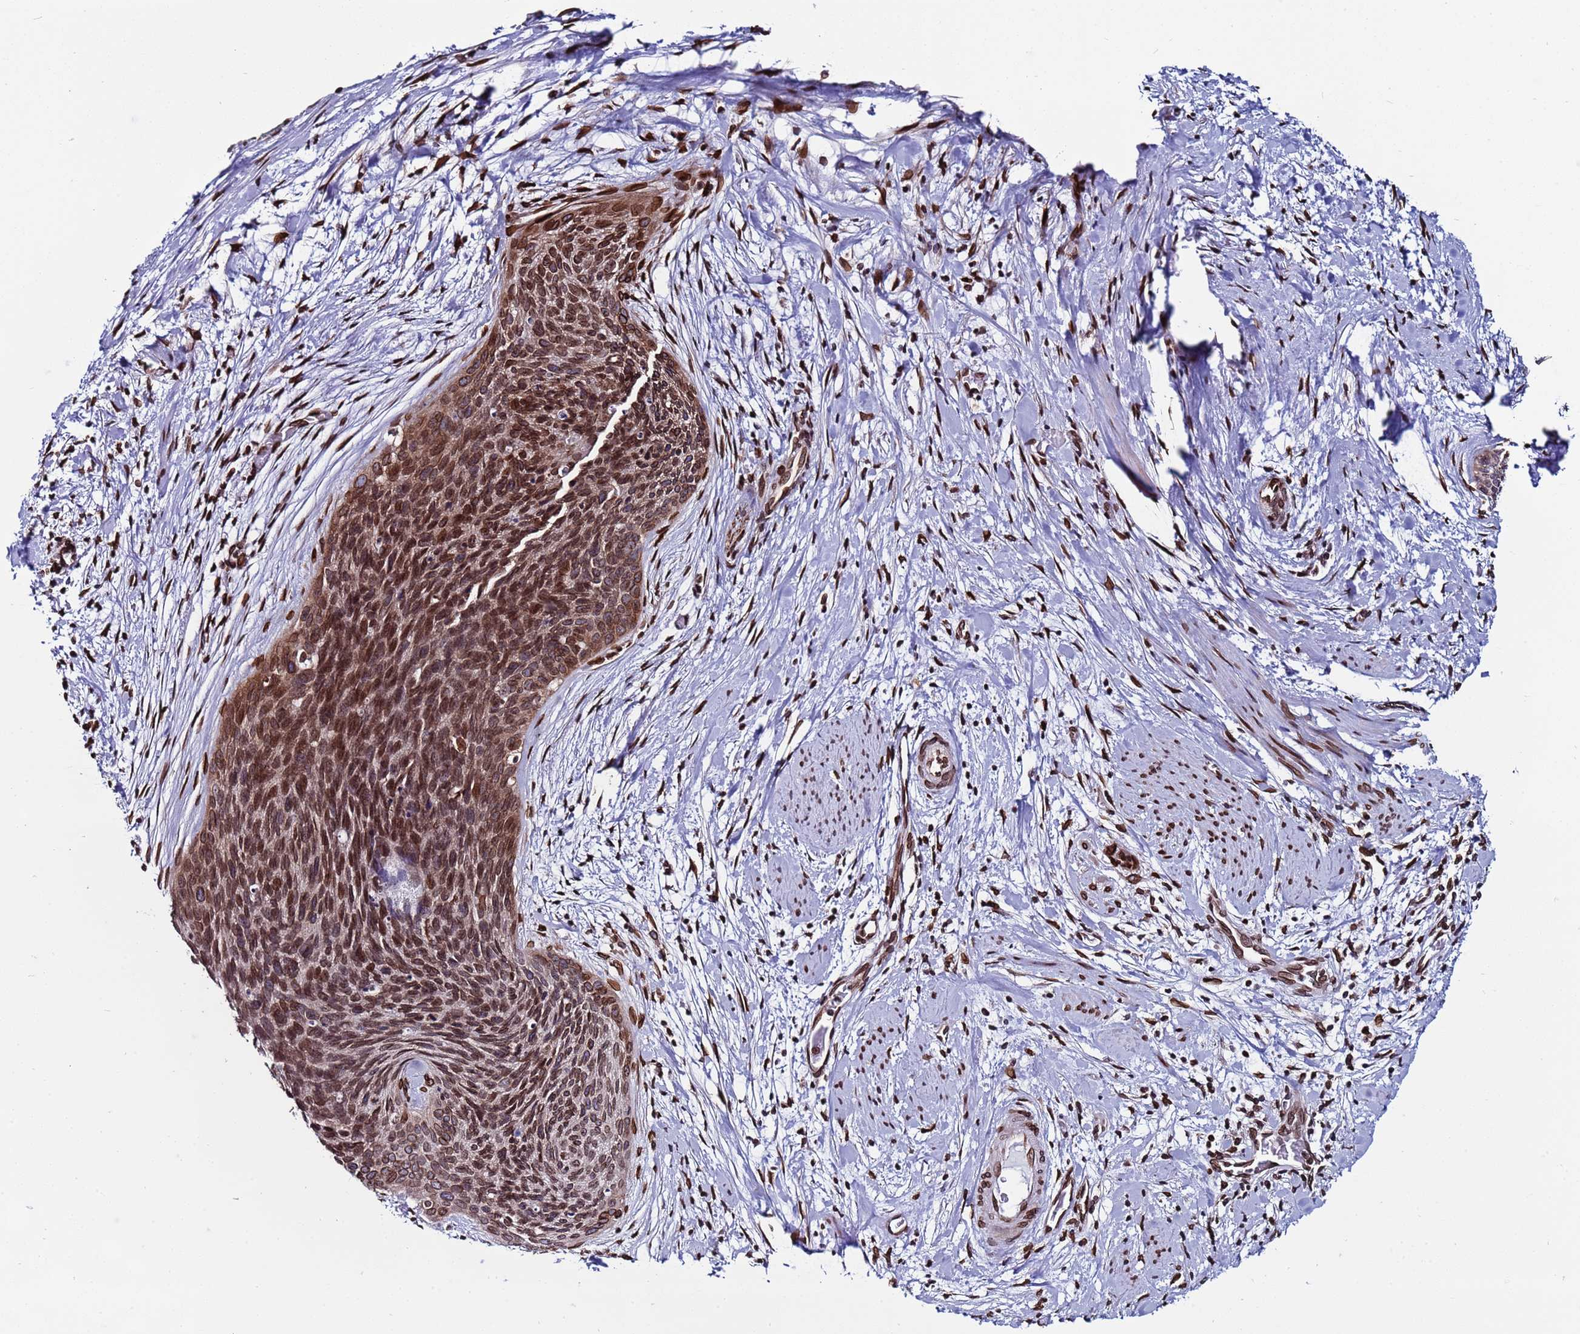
{"staining": {"intensity": "moderate", "quantity": ">75%", "location": "nuclear"}, "tissue": "cervical cancer", "cell_type": "Tumor cells", "image_type": "cancer", "snomed": [{"axis": "morphology", "description": "Squamous cell carcinoma, NOS"}, {"axis": "topography", "description": "Cervix"}], "caption": "The image shows immunohistochemical staining of cervical cancer (squamous cell carcinoma). There is moderate nuclear expression is seen in approximately >75% of tumor cells. (Brightfield microscopy of DAB IHC at high magnification).", "gene": "TOR1AIP1", "patient": {"sex": "female", "age": 55}}